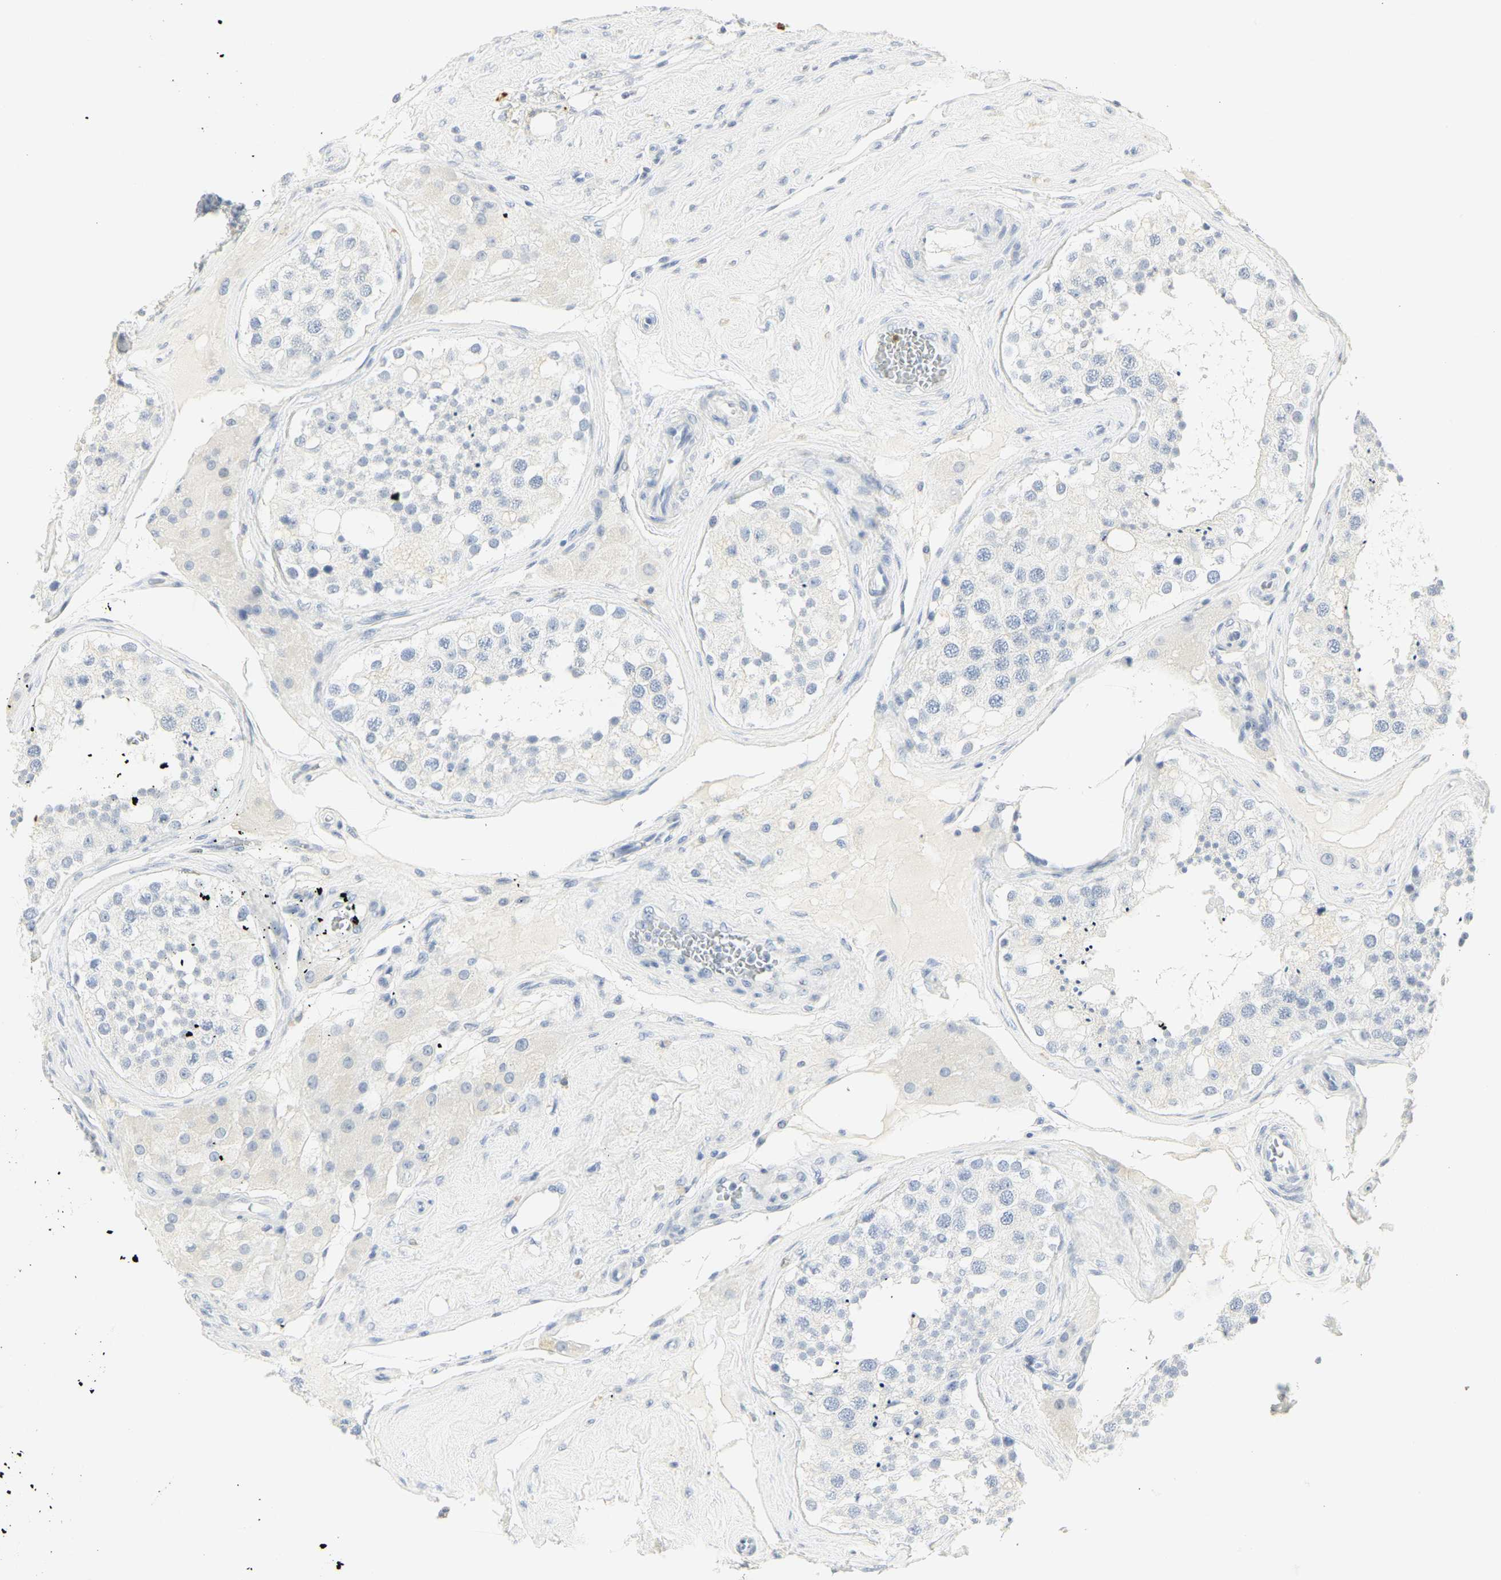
{"staining": {"intensity": "negative", "quantity": "none", "location": "none"}, "tissue": "testis", "cell_type": "Cells in seminiferous ducts", "image_type": "normal", "snomed": [{"axis": "morphology", "description": "Normal tissue, NOS"}, {"axis": "topography", "description": "Testis"}], "caption": "DAB (3,3'-diaminobenzidine) immunohistochemical staining of benign testis demonstrates no significant expression in cells in seminiferous ducts.", "gene": "CEACAM5", "patient": {"sex": "male", "age": 68}}